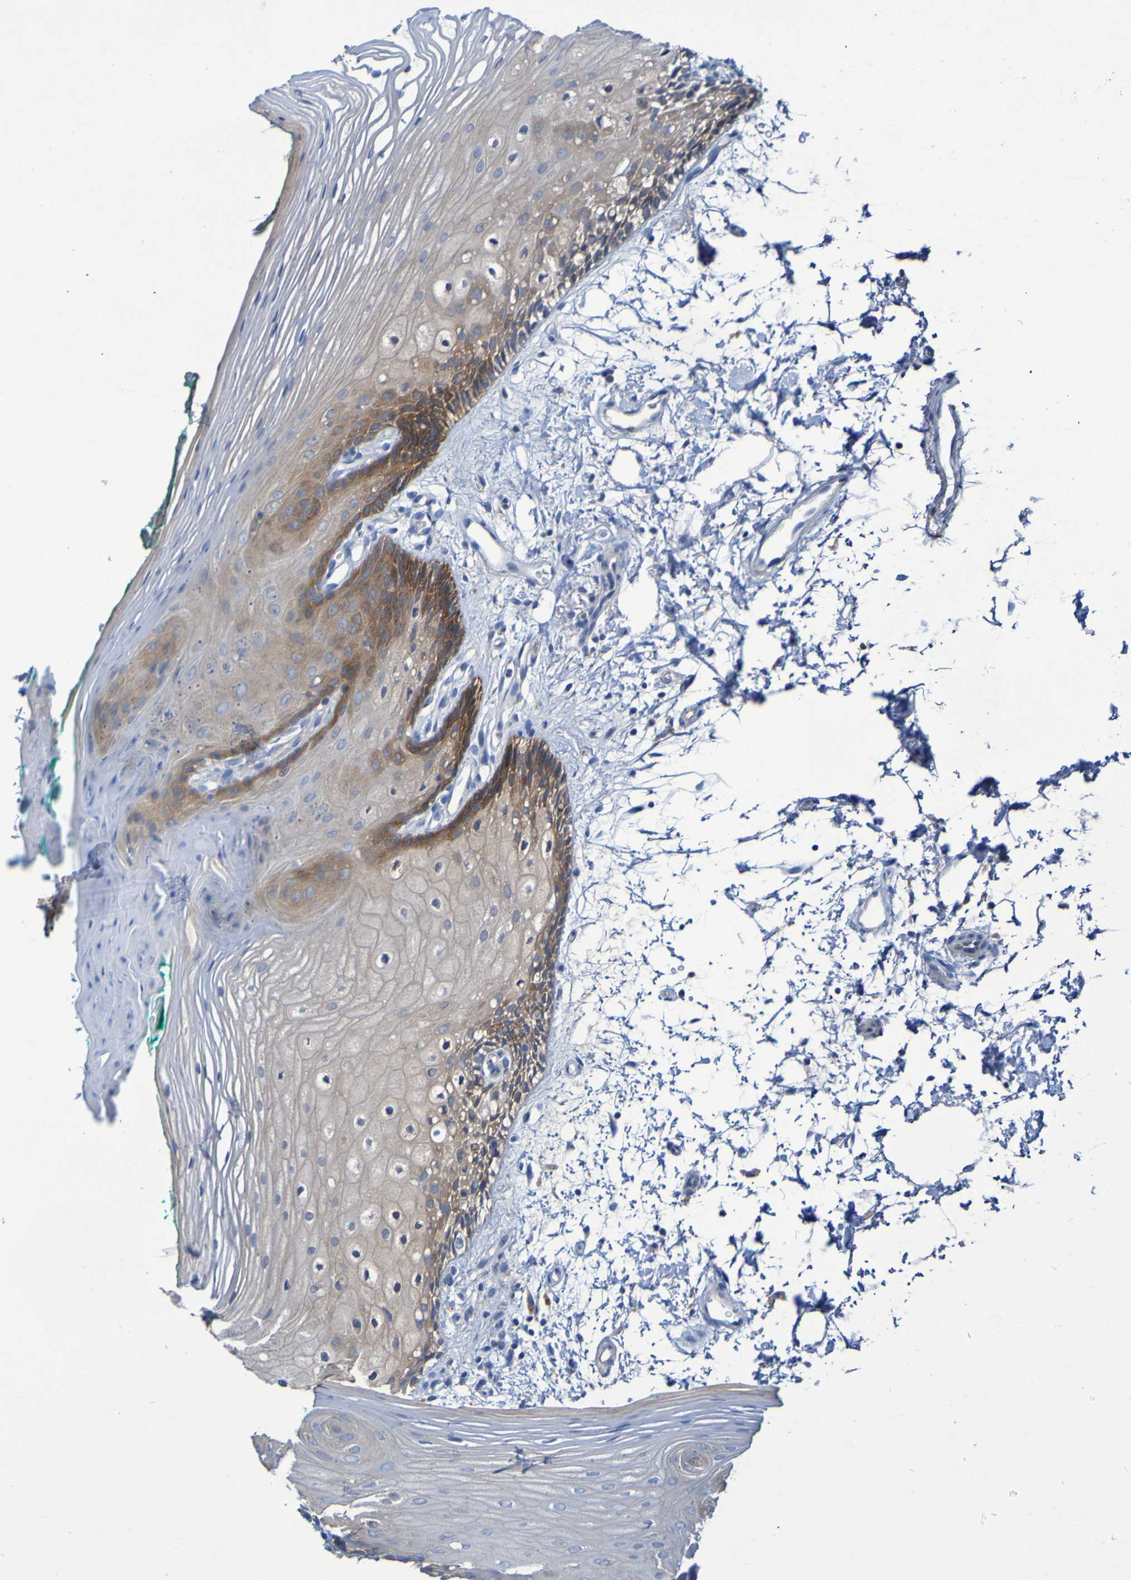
{"staining": {"intensity": "moderate", "quantity": "25%-75%", "location": "cytoplasmic/membranous"}, "tissue": "oral mucosa", "cell_type": "Squamous epithelial cells", "image_type": "normal", "snomed": [{"axis": "morphology", "description": "Normal tissue, NOS"}, {"axis": "topography", "description": "Skeletal muscle"}, {"axis": "topography", "description": "Oral tissue"}, {"axis": "topography", "description": "Peripheral nerve tissue"}], "caption": "Immunohistochemistry micrograph of normal oral mucosa: human oral mucosa stained using immunohistochemistry (IHC) shows medium levels of moderate protein expression localized specifically in the cytoplasmic/membranous of squamous epithelial cells, appearing as a cytoplasmic/membranous brown color.", "gene": "ARHGEF16", "patient": {"sex": "female", "age": 84}}